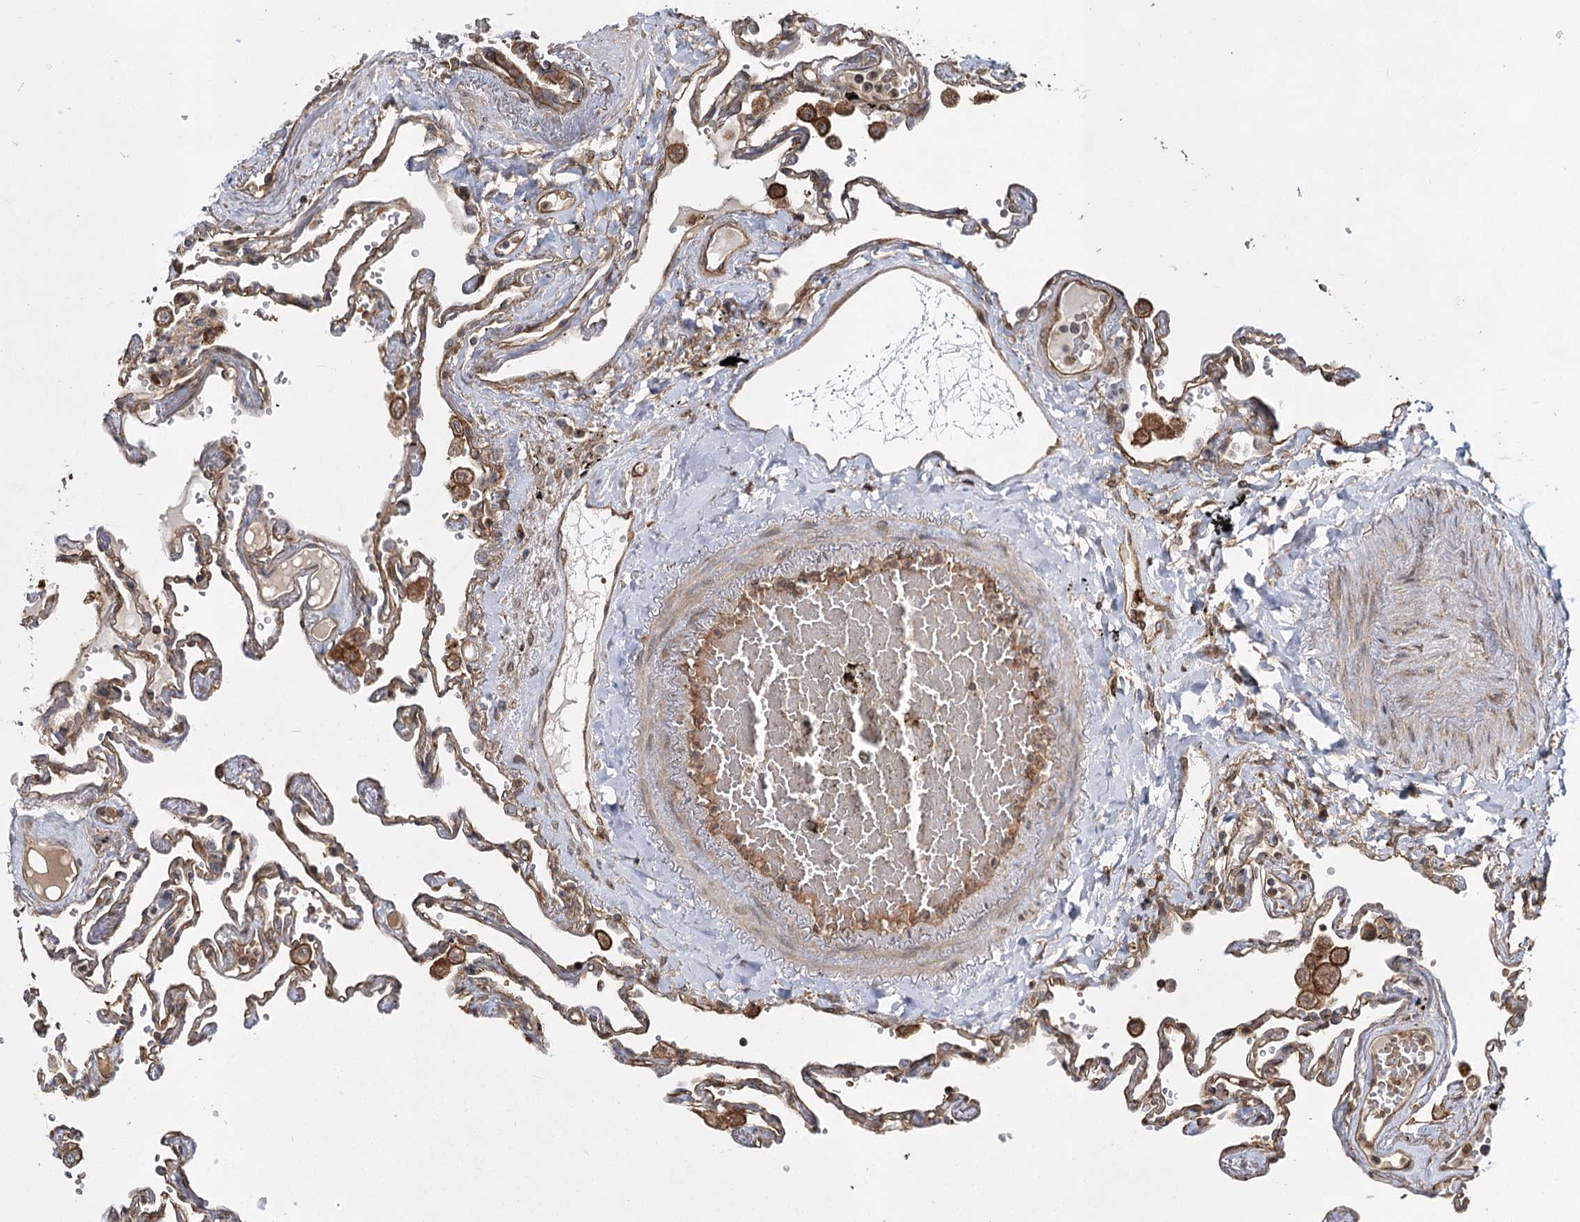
{"staining": {"intensity": "weak", "quantity": "25%-75%", "location": "cytoplasmic/membranous"}, "tissue": "lung", "cell_type": "Alveolar cells", "image_type": "normal", "snomed": [{"axis": "morphology", "description": "Normal tissue, NOS"}, {"axis": "topography", "description": "Lung"}], "caption": "Benign lung reveals weak cytoplasmic/membranous positivity in about 25%-75% of alveolar cells, visualized by immunohistochemistry.", "gene": "IQSEC1", "patient": {"sex": "female", "age": 67}}